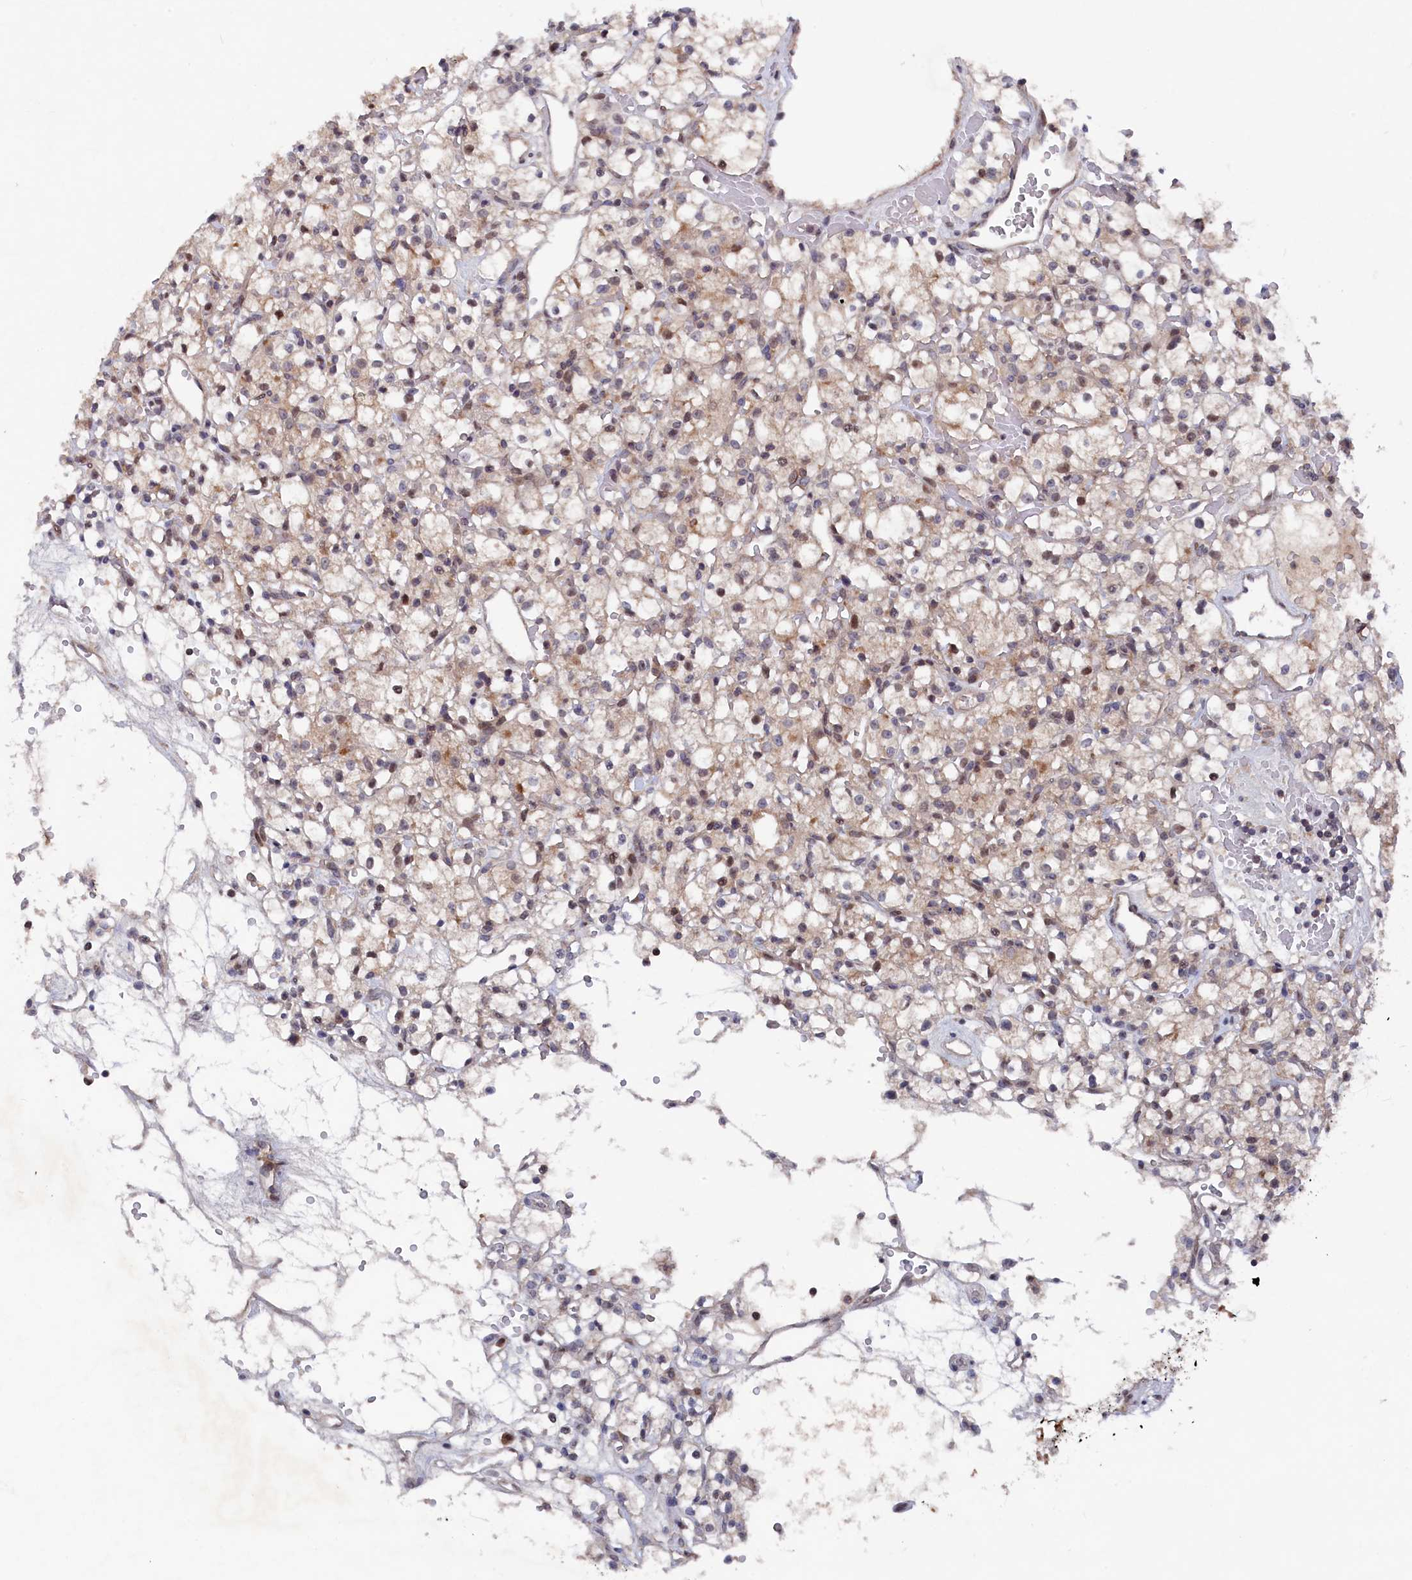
{"staining": {"intensity": "weak", "quantity": "25%-75%", "location": "cytoplasmic/membranous,nuclear"}, "tissue": "renal cancer", "cell_type": "Tumor cells", "image_type": "cancer", "snomed": [{"axis": "morphology", "description": "Adenocarcinoma, NOS"}, {"axis": "topography", "description": "Kidney"}], "caption": "High-power microscopy captured an immunohistochemistry image of adenocarcinoma (renal), revealing weak cytoplasmic/membranous and nuclear positivity in about 25%-75% of tumor cells.", "gene": "TMC5", "patient": {"sex": "female", "age": 59}}